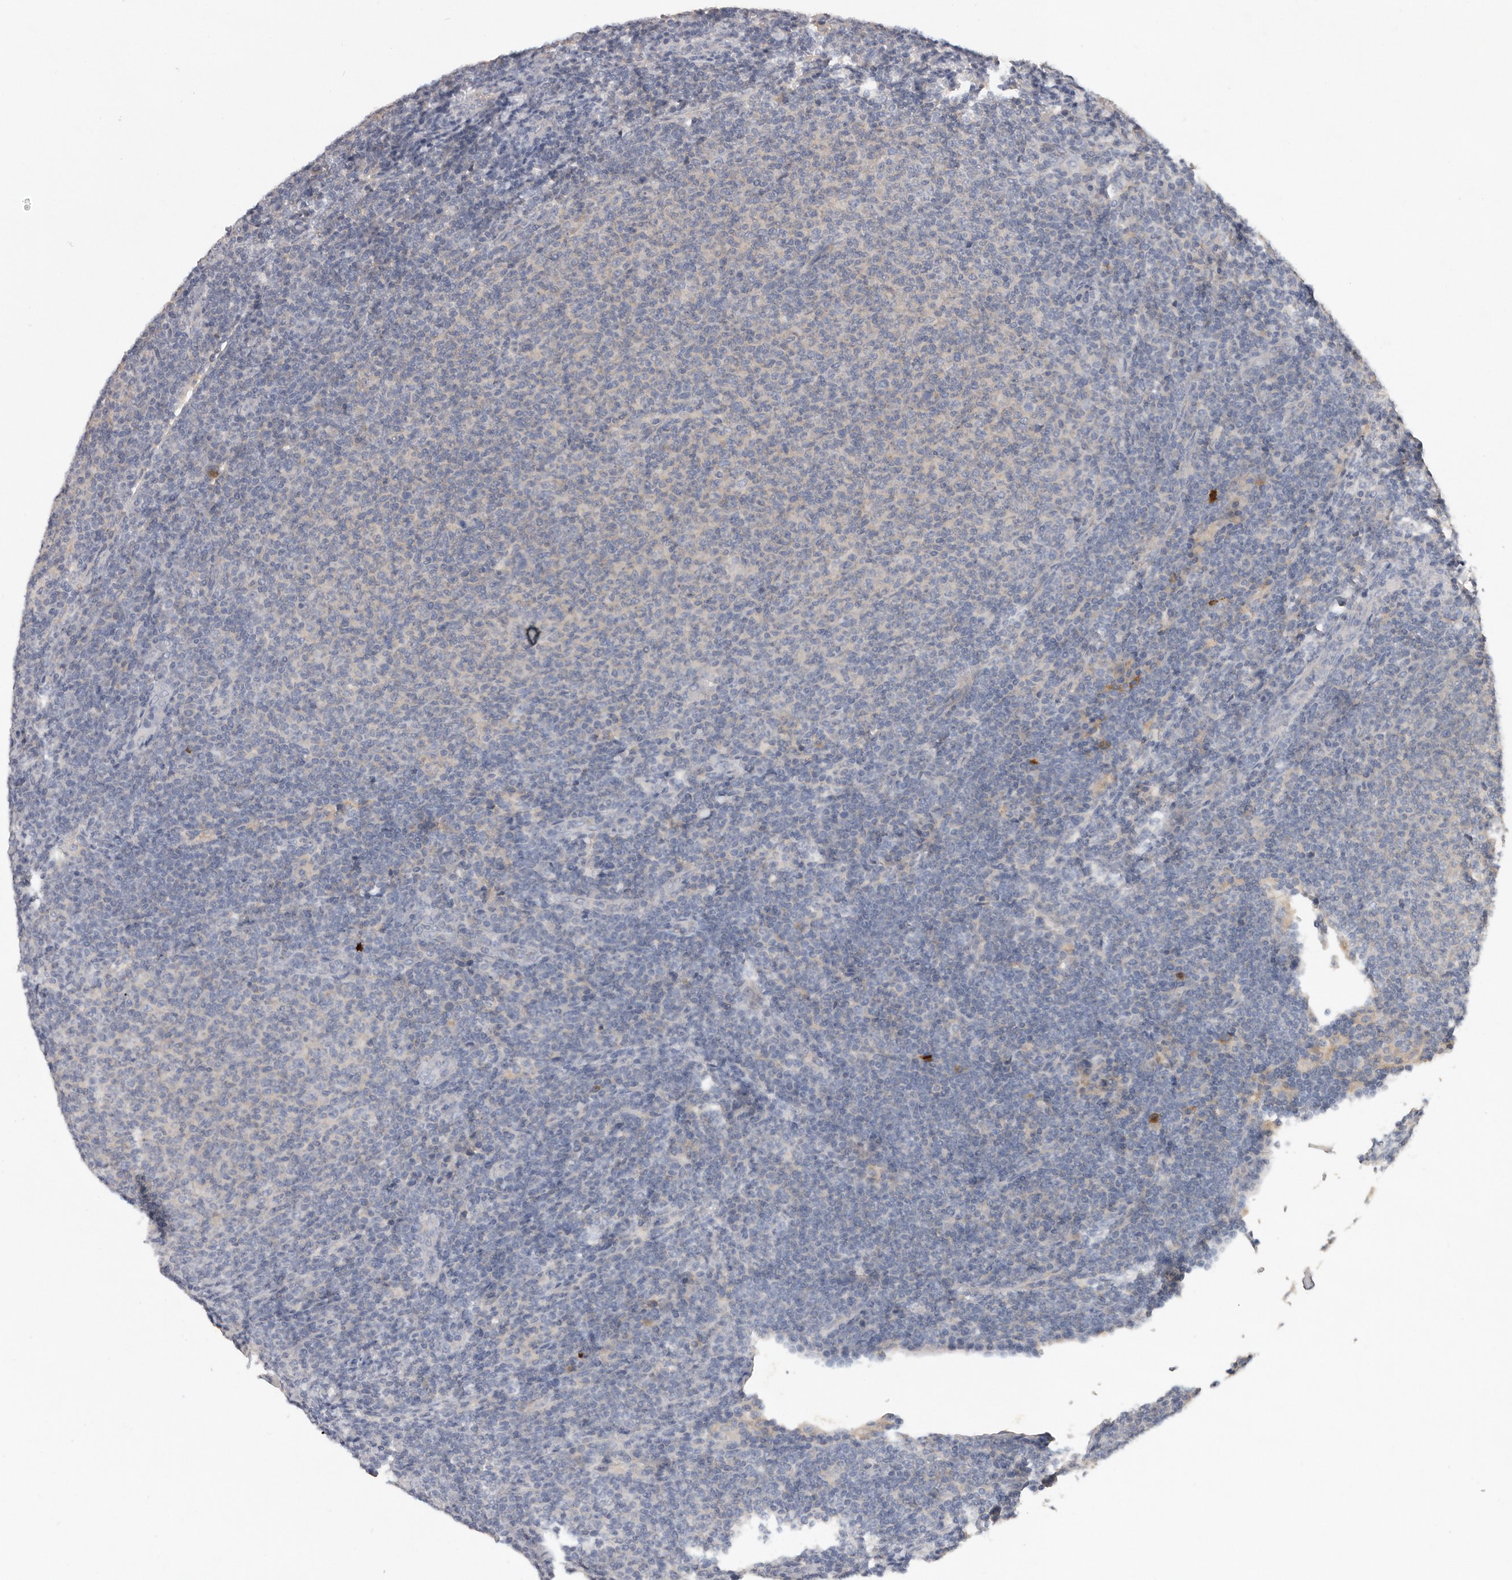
{"staining": {"intensity": "negative", "quantity": "none", "location": "none"}, "tissue": "lymphoma", "cell_type": "Tumor cells", "image_type": "cancer", "snomed": [{"axis": "morphology", "description": "Malignant lymphoma, non-Hodgkin's type, Low grade"}, {"axis": "topography", "description": "Lymph node"}], "caption": "High magnification brightfield microscopy of lymphoma stained with DAB (brown) and counterstained with hematoxylin (blue): tumor cells show no significant positivity.", "gene": "WDTC1", "patient": {"sex": "male", "age": 66}}